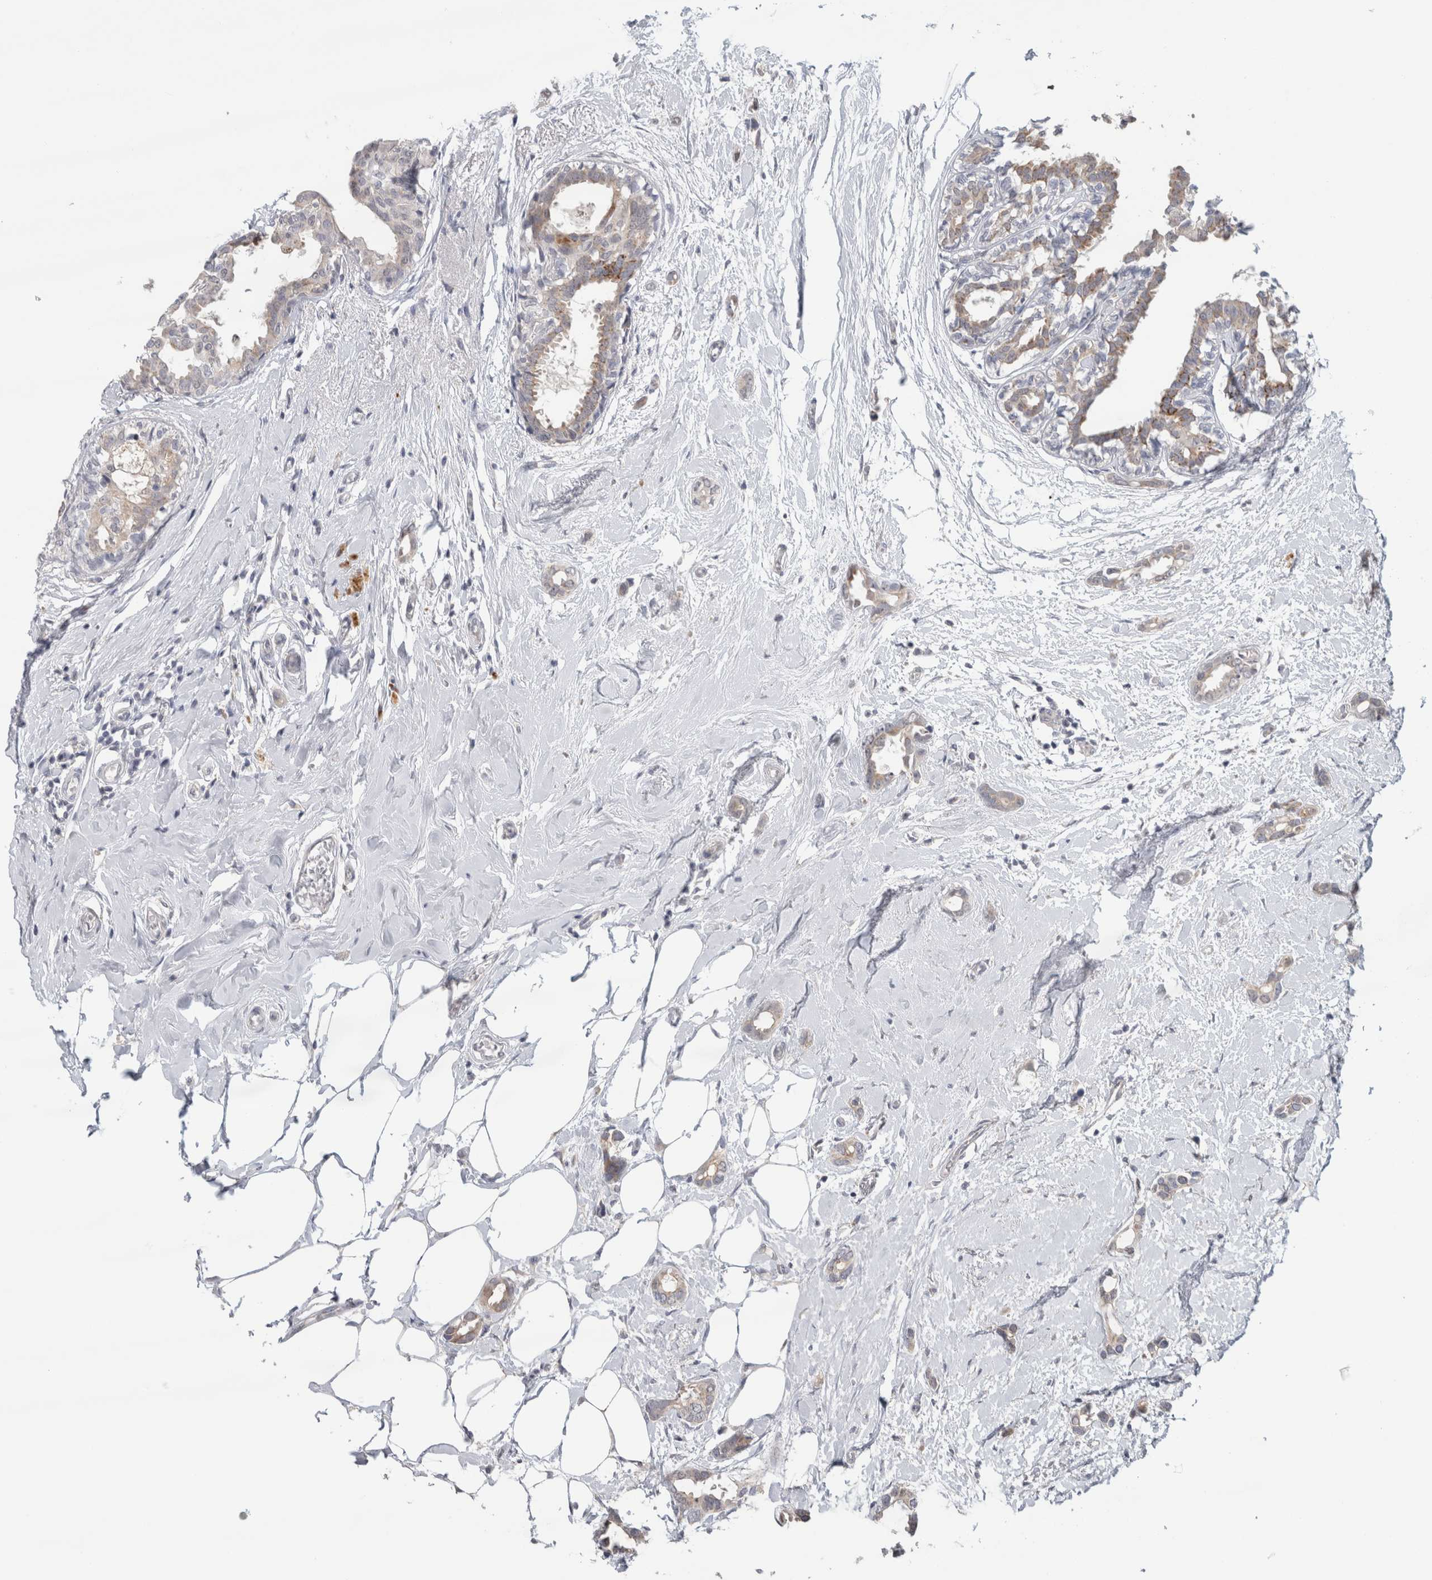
{"staining": {"intensity": "weak", "quantity": ">75%", "location": "cytoplasmic/membranous"}, "tissue": "breast cancer", "cell_type": "Tumor cells", "image_type": "cancer", "snomed": [{"axis": "morphology", "description": "Duct carcinoma"}, {"axis": "topography", "description": "Breast"}], "caption": "IHC histopathology image of infiltrating ductal carcinoma (breast) stained for a protein (brown), which shows low levels of weak cytoplasmic/membranous positivity in approximately >75% of tumor cells.", "gene": "RAB18", "patient": {"sex": "female", "age": 55}}